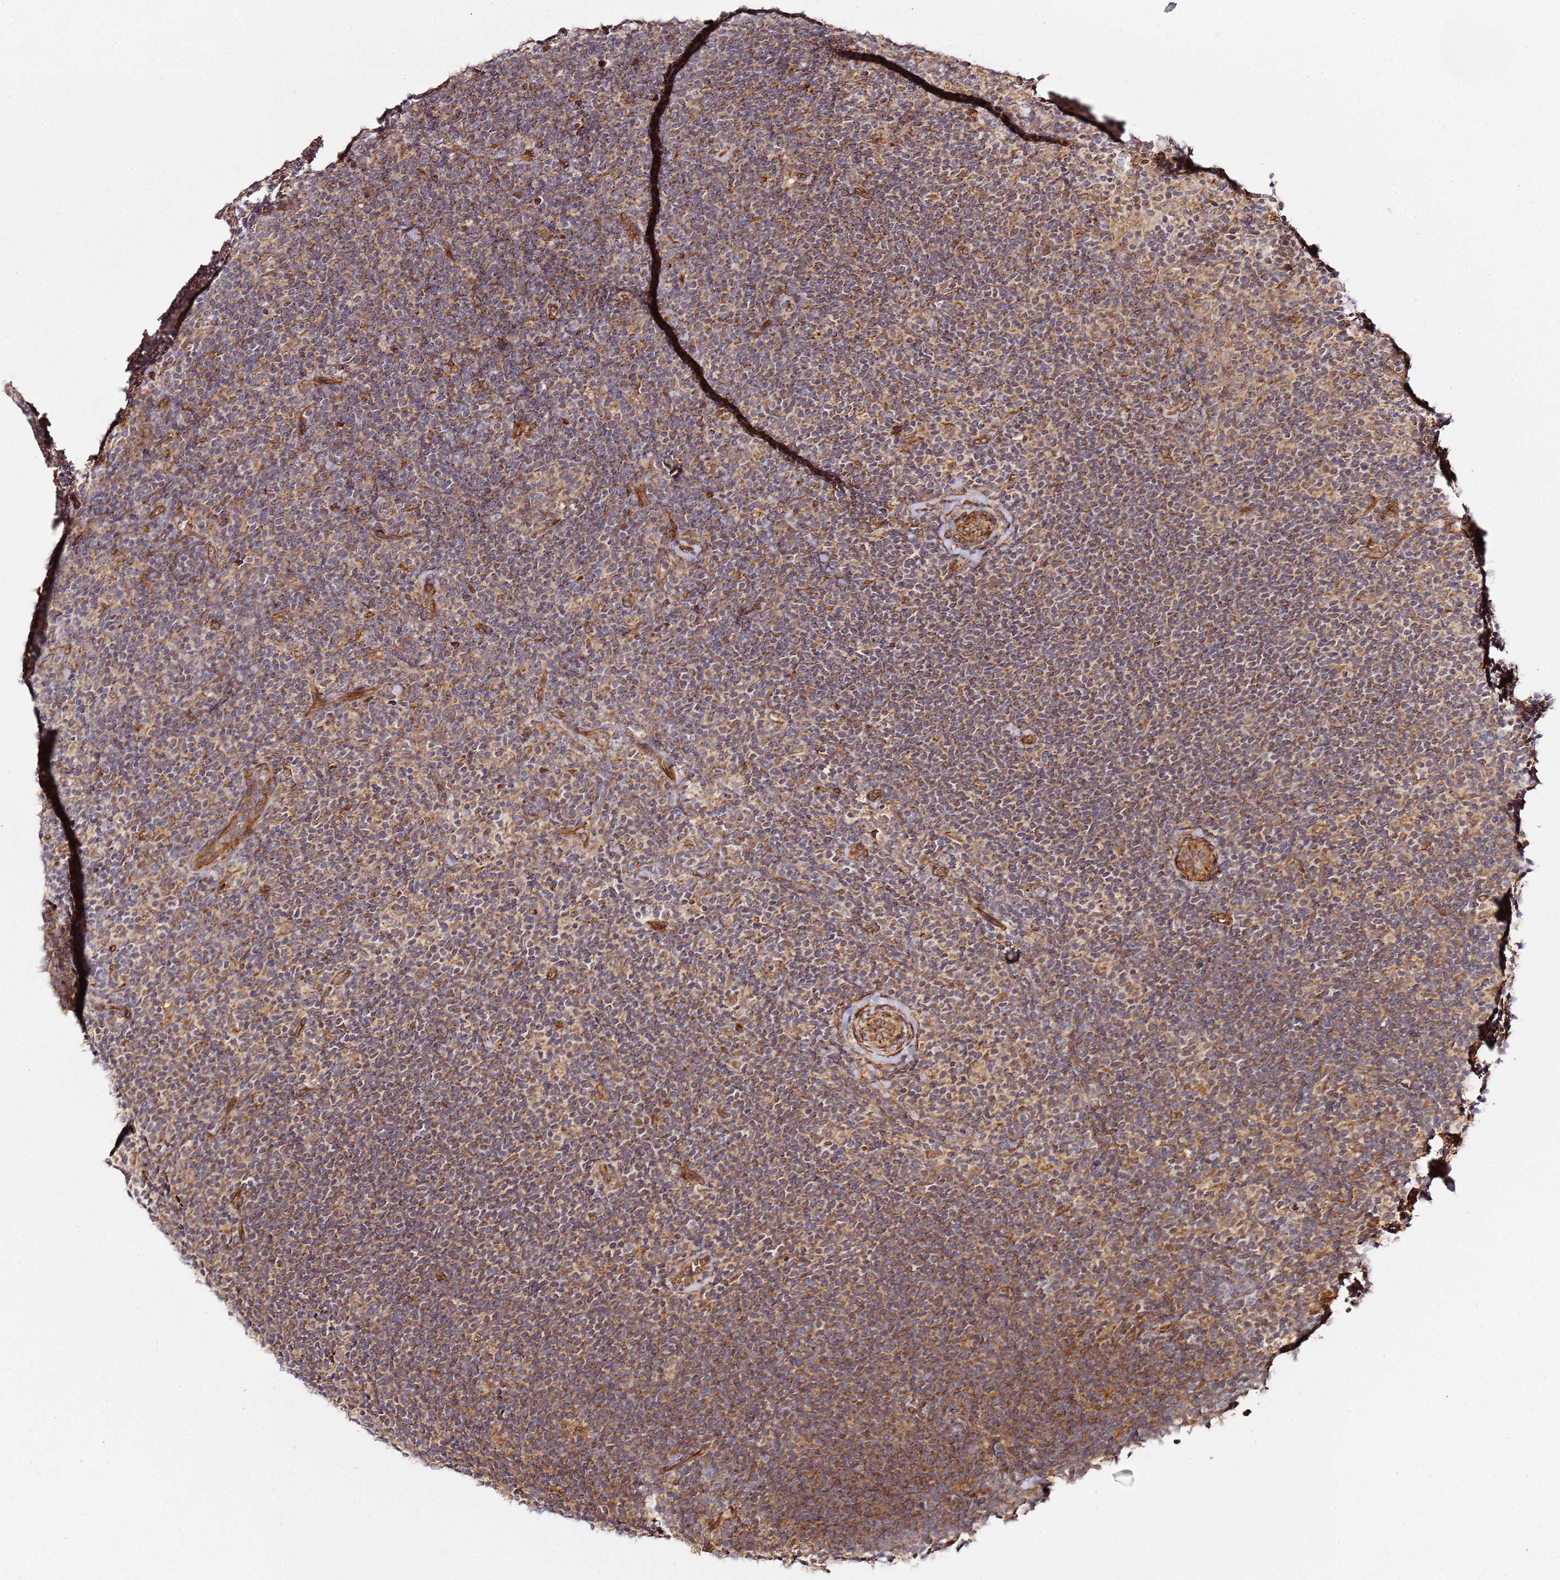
{"staining": {"intensity": "moderate", "quantity": "25%-75%", "location": "cytoplasmic/membranous"}, "tissue": "lymphoma", "cell_type": "Tumor cells", "image_type": "cancer", "snomed": [{"axis": "morphology", "description": "Hodgkin's disease, NOS"}, {"axis": "topography", "description": "Lymph node"}], "caption": "There is medium levels of moderate cytoplasmic/membranous staining in tumor cells of Hodgkin's disease, as demonstrated by immunohistochemical staining (brown color).", "gene": "TM2D2", "patient": {"sex": "female", "age": 57}}